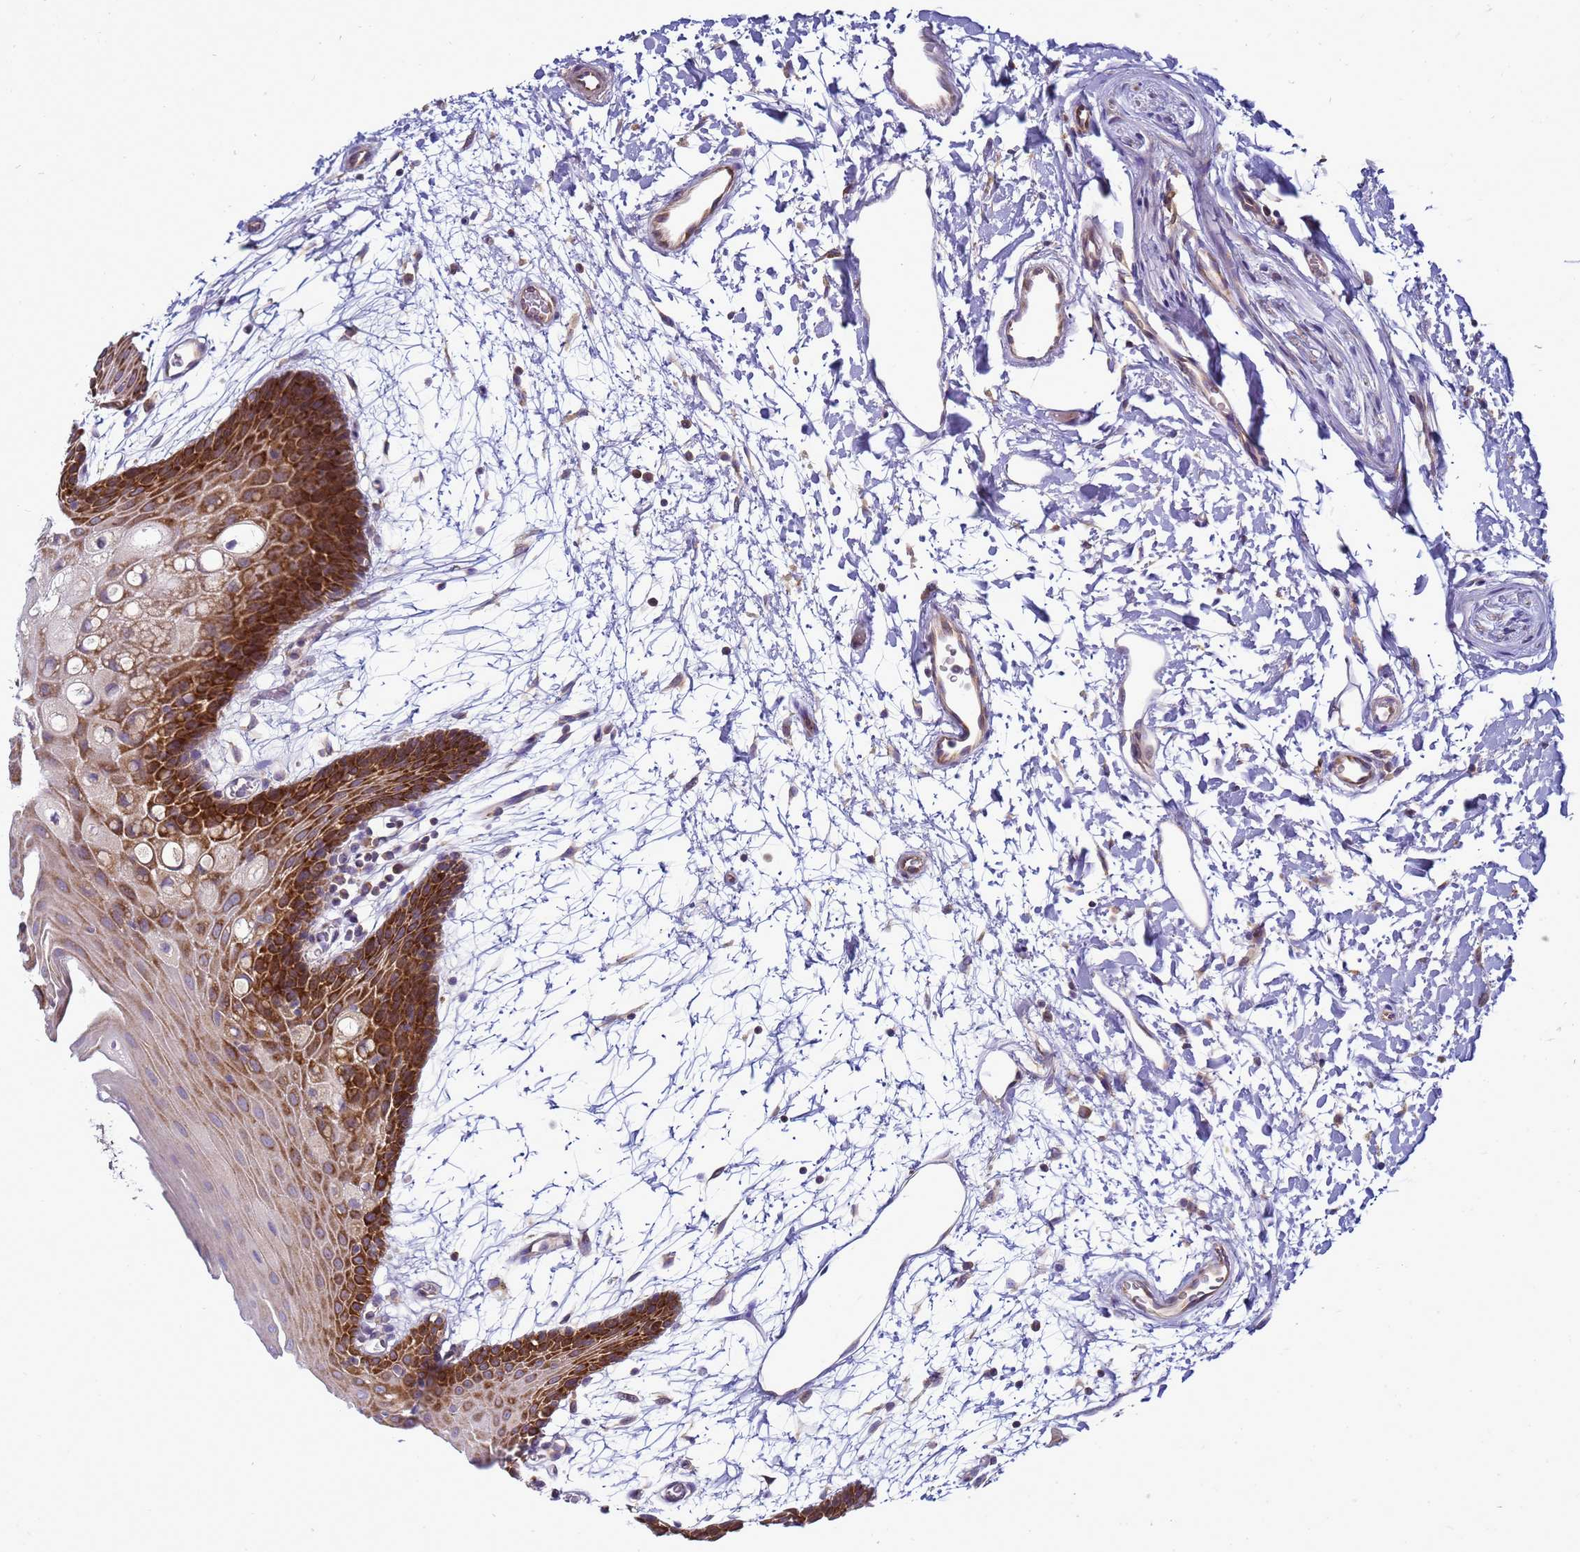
{"staining": {"intensity": "strong", "quantity": ">75%", "location": "cytoplasmic/membranous"}, "tissue": "oral mucosa", "cell_type": "Squamous epithelial cells", "image_type": "normal", "snomed": [{"axis": "morphology", "description": "Normal tissue, NOS"}, {"axis": "topography", "description": "Skeletal muscle"}, {"axis": "topography", "description": "Oral tissue"}, {"axis": "topography", "description": "Salivary gland"}, {"axis": "topography", "description": "Peripheral nerve tissue"}], "caption": "Immunohistochemistry image of benign human oral mucosa stained for a protein (brown), which reveals high levels of strong cytoplasmic/membranous staining in approximately >75% of squamous epithelial cells.", "gene": "MON1B", "patient": {"sex": "male", "age": 54}}